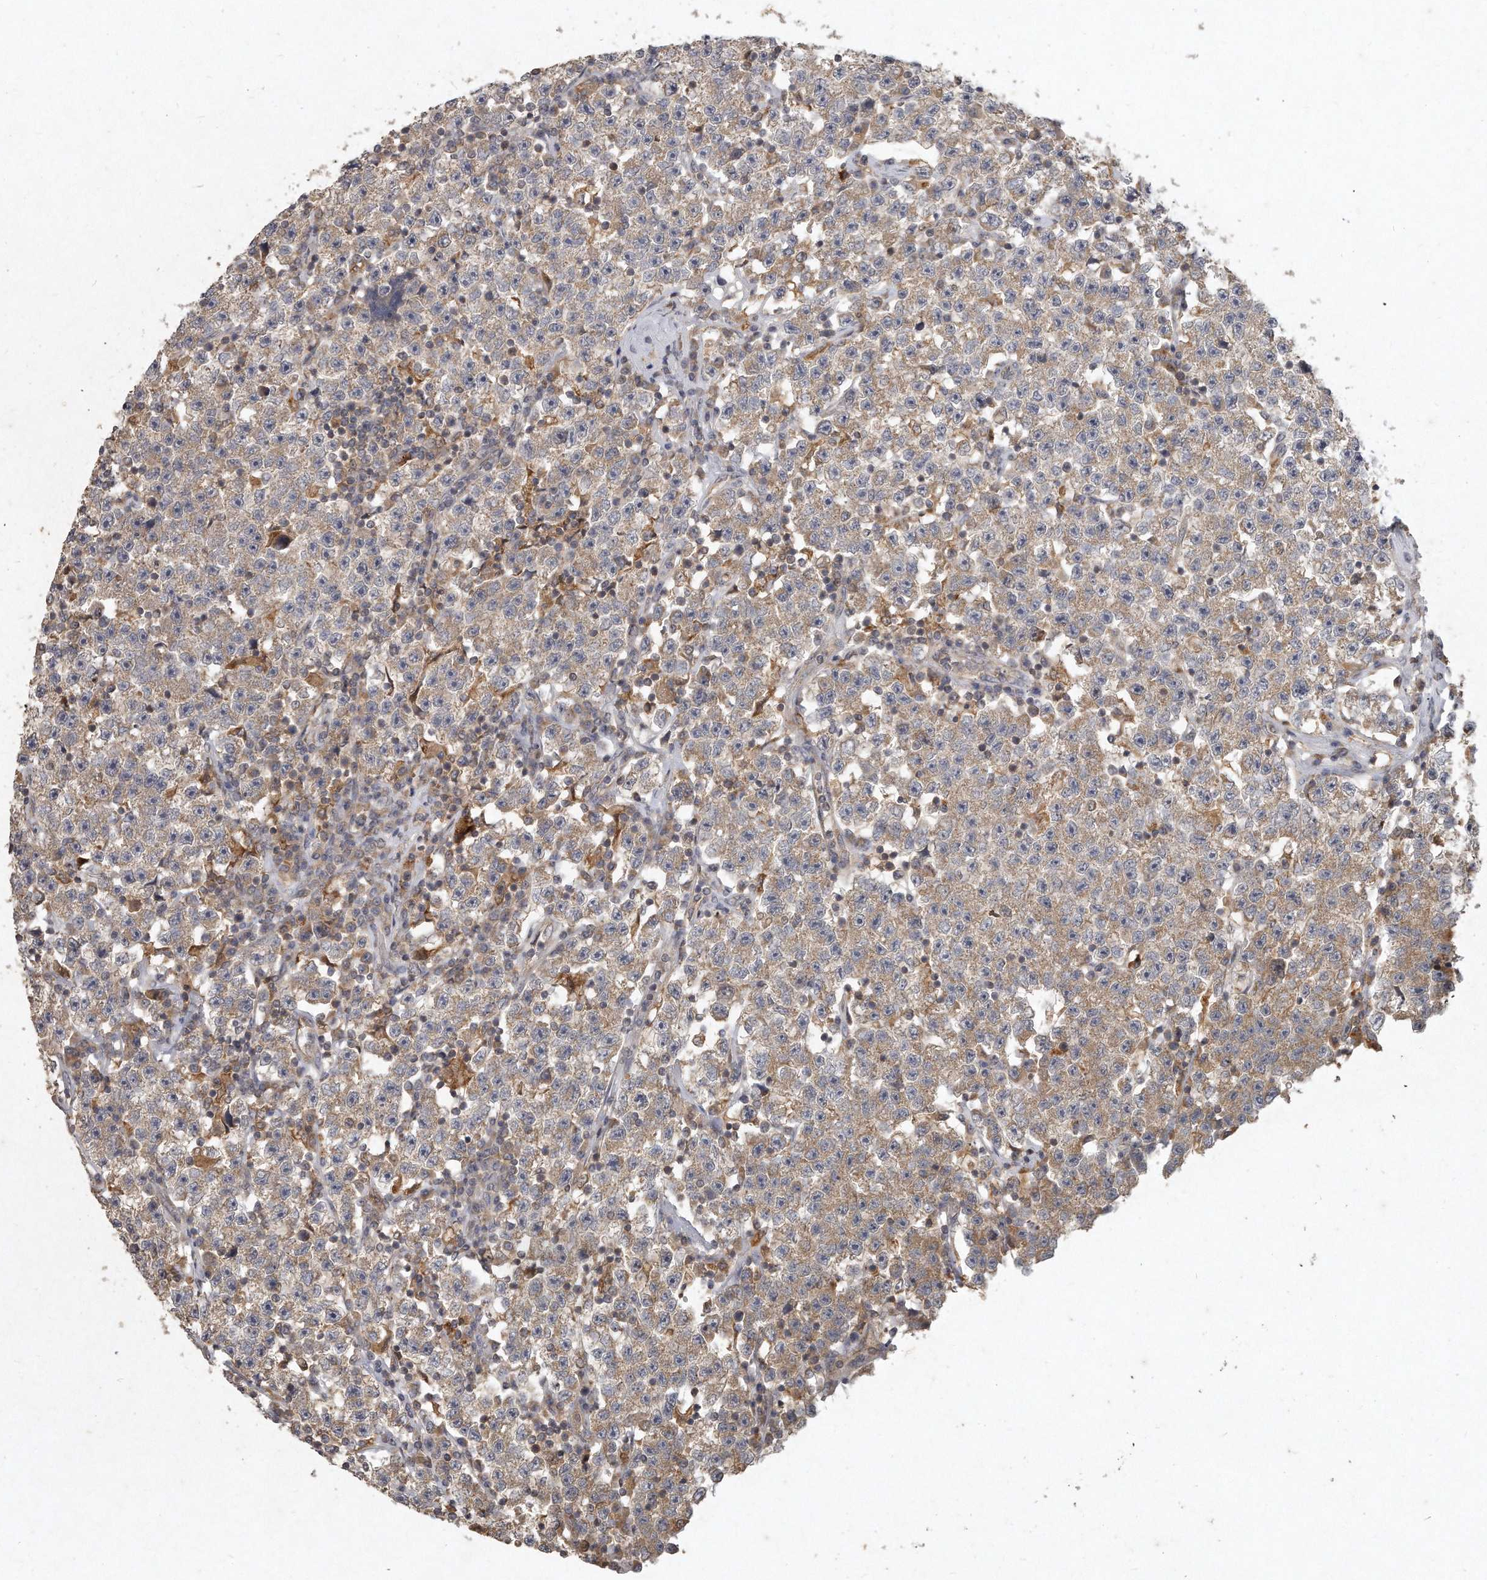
{"staining": {"intensity": "moderate", "quantity": "25%-75%", "location": "cytoplasmic/membranous"}, "tissue": "testis cancer", "cell_type": "Tumor cells", "image_type": "cancer", "snomed": [{"axis": "morphology", "description": "Seminoma, NOS"}, {"axis": "topography", "description": "Testis"}], "caption": "A micrograph of testis cancer stained for a protein demonstrates moderate cytoplasmic/membranous brown staining in tumor cells.", "gene": "LGALS8", "patient": {"sex": "male", "age": 22}}